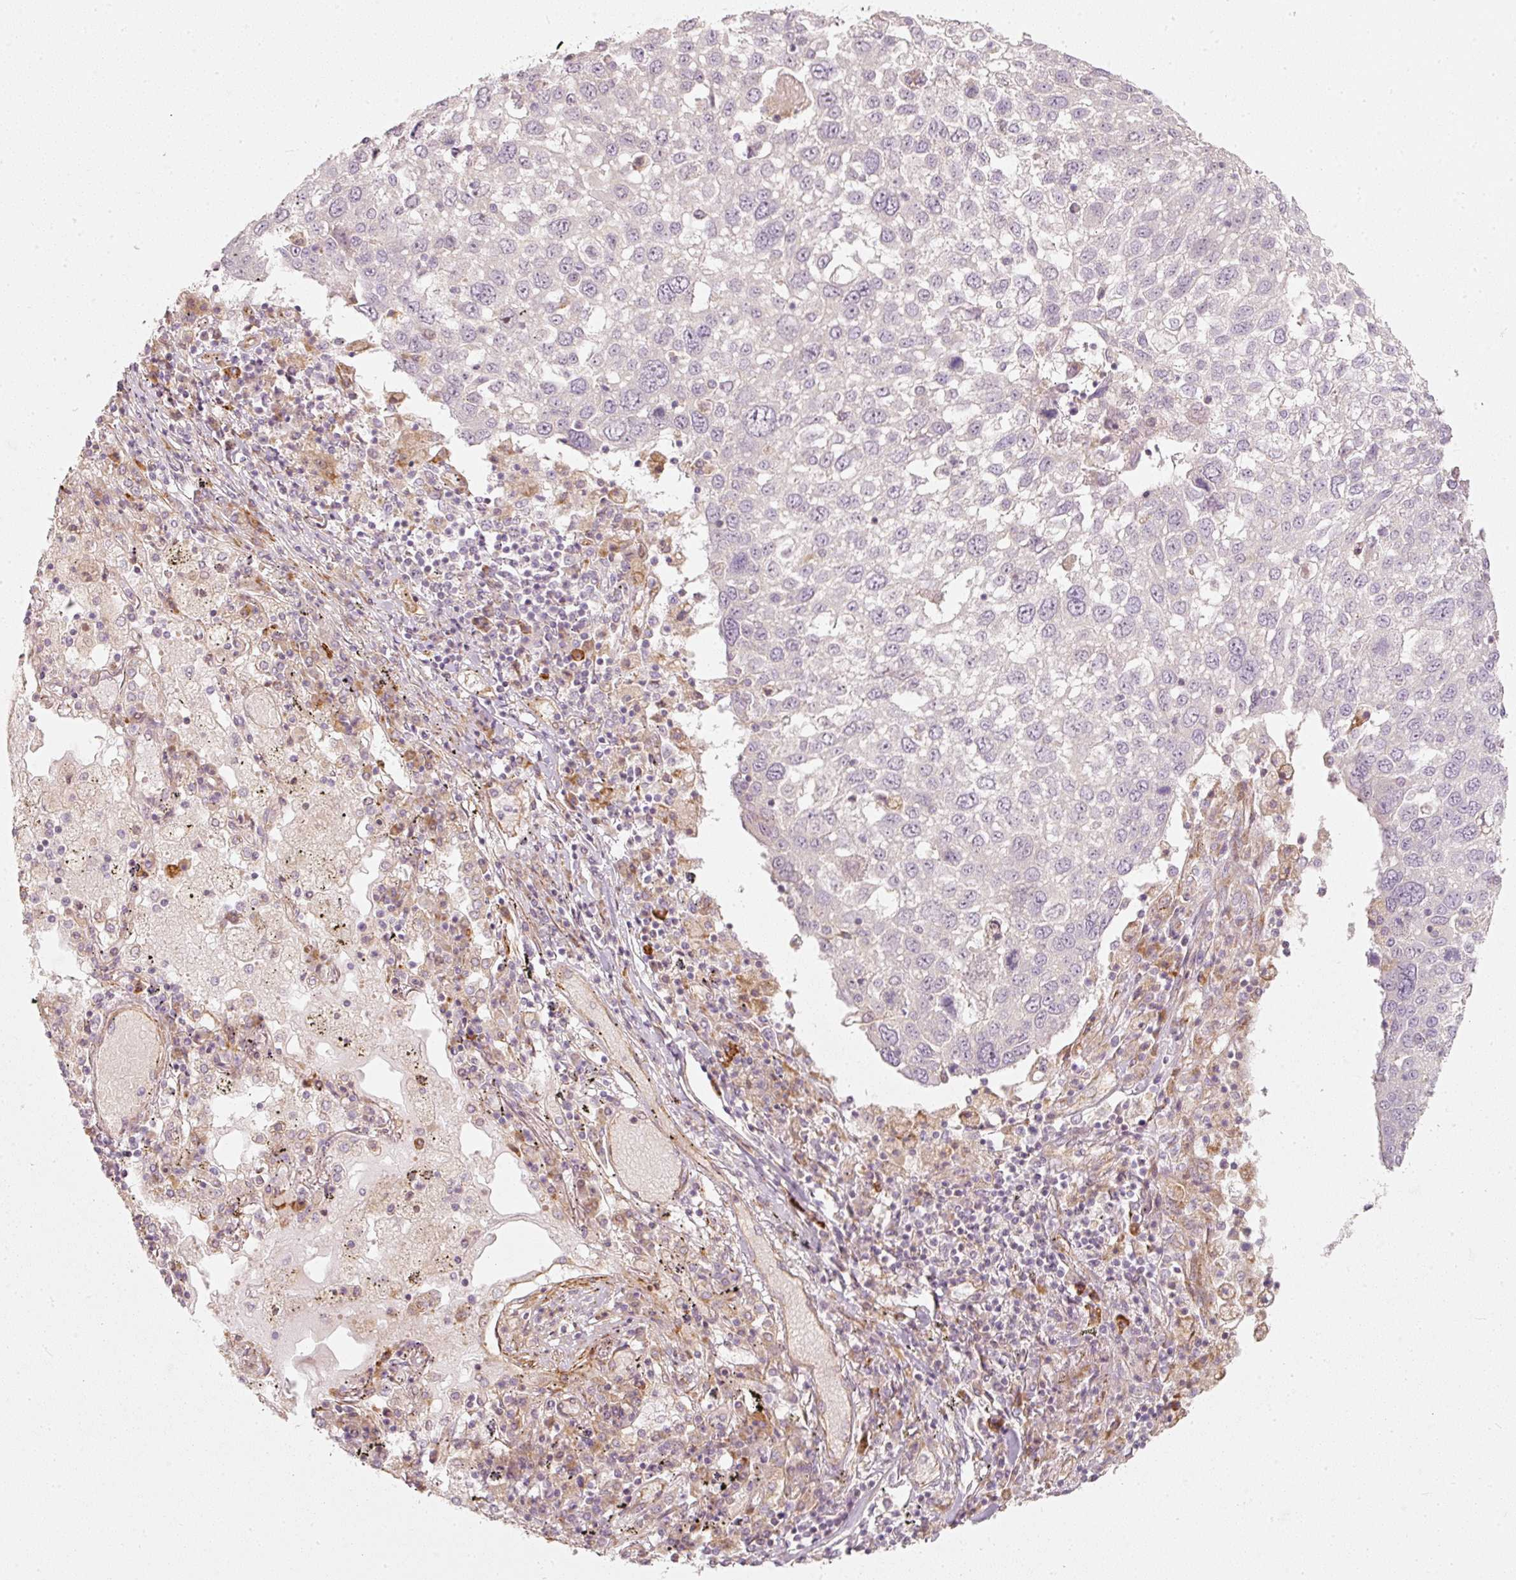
{"staining": {"intensity": "negative", "quantity": "none", "location": "none"}, "tissue": "lung cancer", "cell_type": "Tumor cells", "image_type": "cancer", "snomed": [{"axis": "morphology", "description": "Squamous cell carcinoma, NOS"}, {"axis": "topography", "description": "Lung"}], "caption": "Immunohistochemical staining of human lung cancer (squamous cell carcinoma) shows no significant staining in tumor cells. (Immunohistochemistry (ihc), brightfield microscopy, high magnification).", "gene": "KCNQ1", "patient": {"sex": "male", "age": 65}}